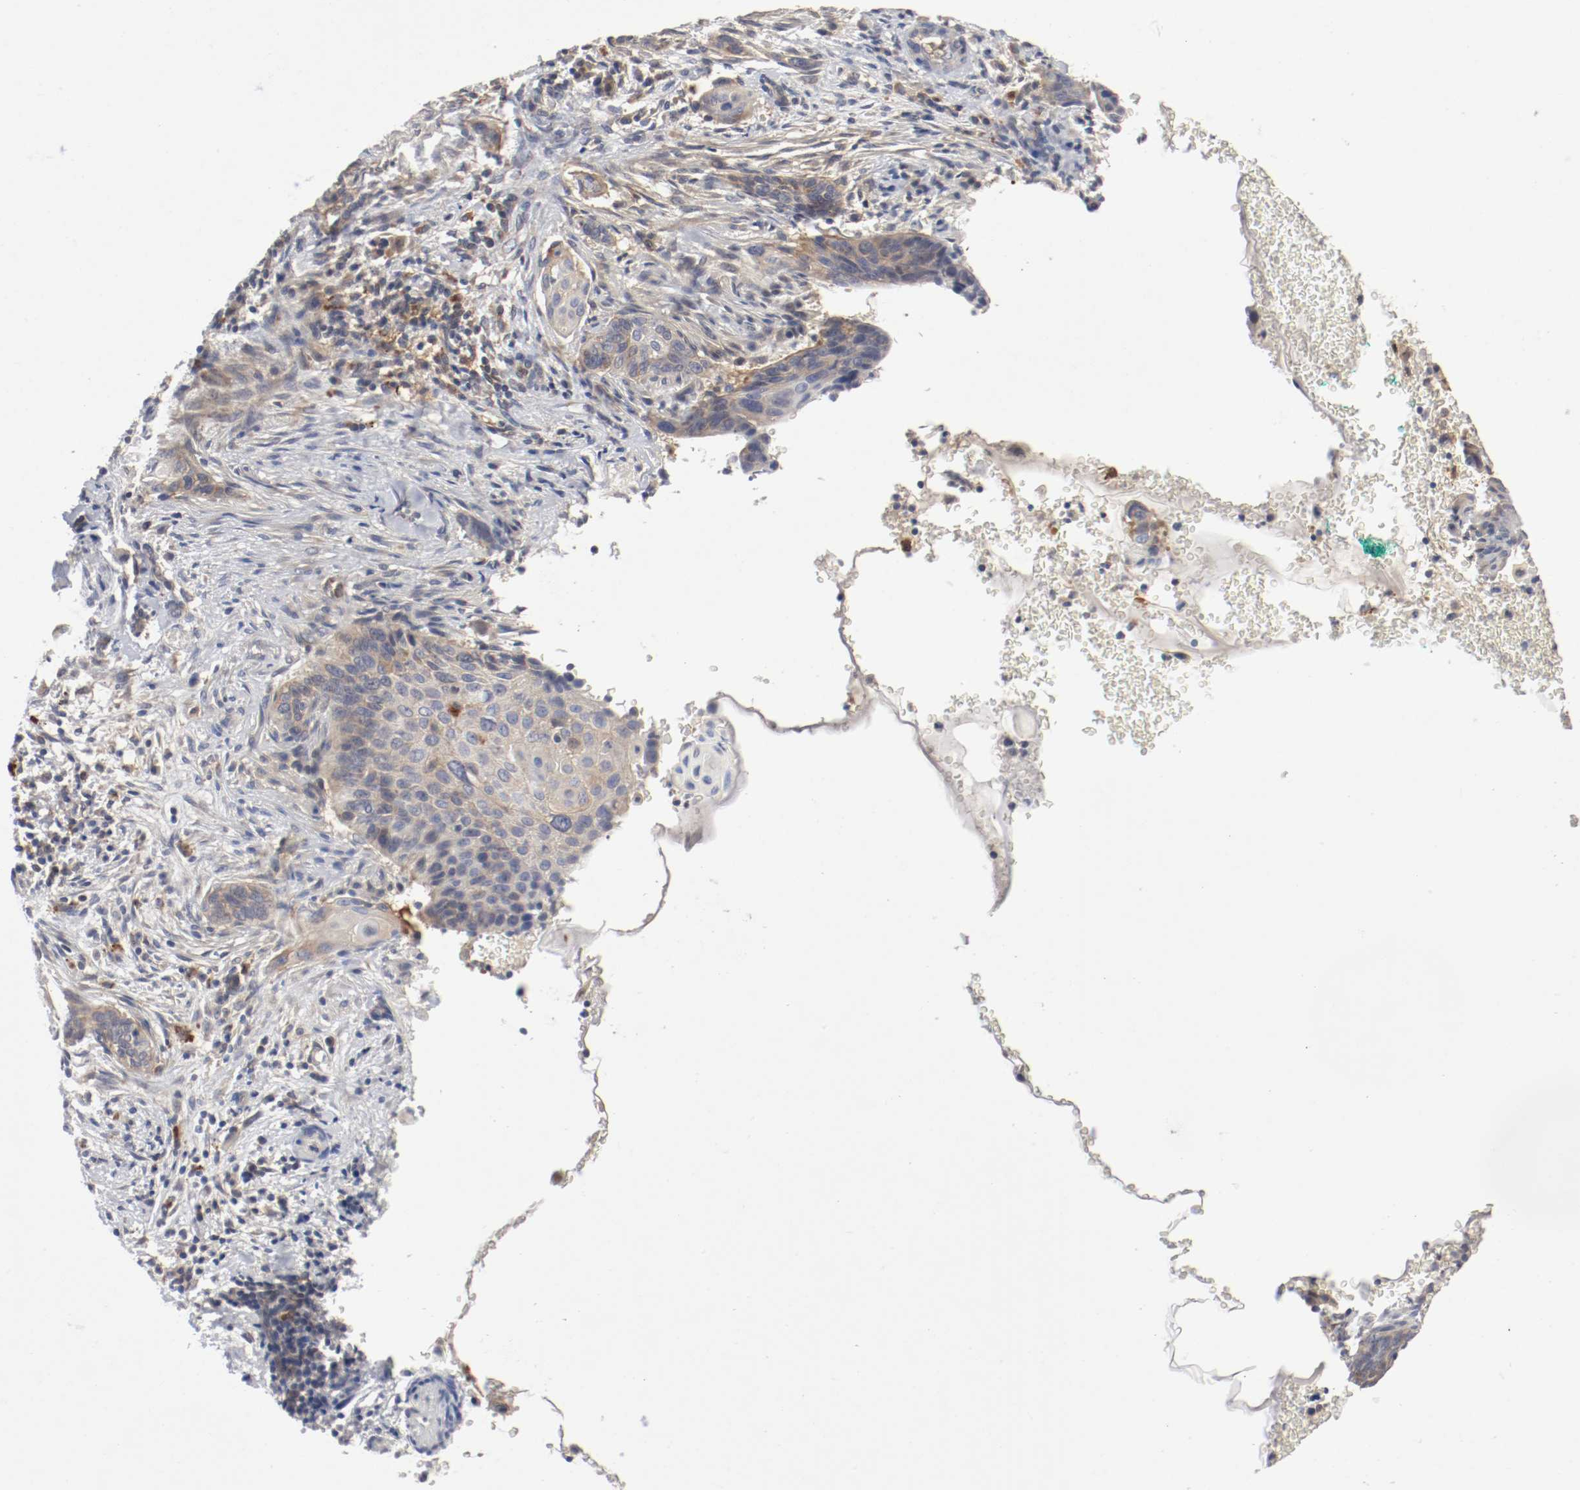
{"staining": {"intensity": "weak", "quantity": "25%-75%", "location": "cytoplasmic/membranous"}, "tissue": "cervical cancer", "cell_type": "Tumor cells", "image_type": "cancer", "snomed": [{"axis": "morphology", "description": "Squamous cell carcinoma, NOS"}, {"axis": "topography", "description": "Cervix"}], "caption": "Cervical squamous cell carcinoma stained with a protein marker shows weak staining in tumor cells.", "gene": "REN", "patient": {"sex": "female", "age": 33}}